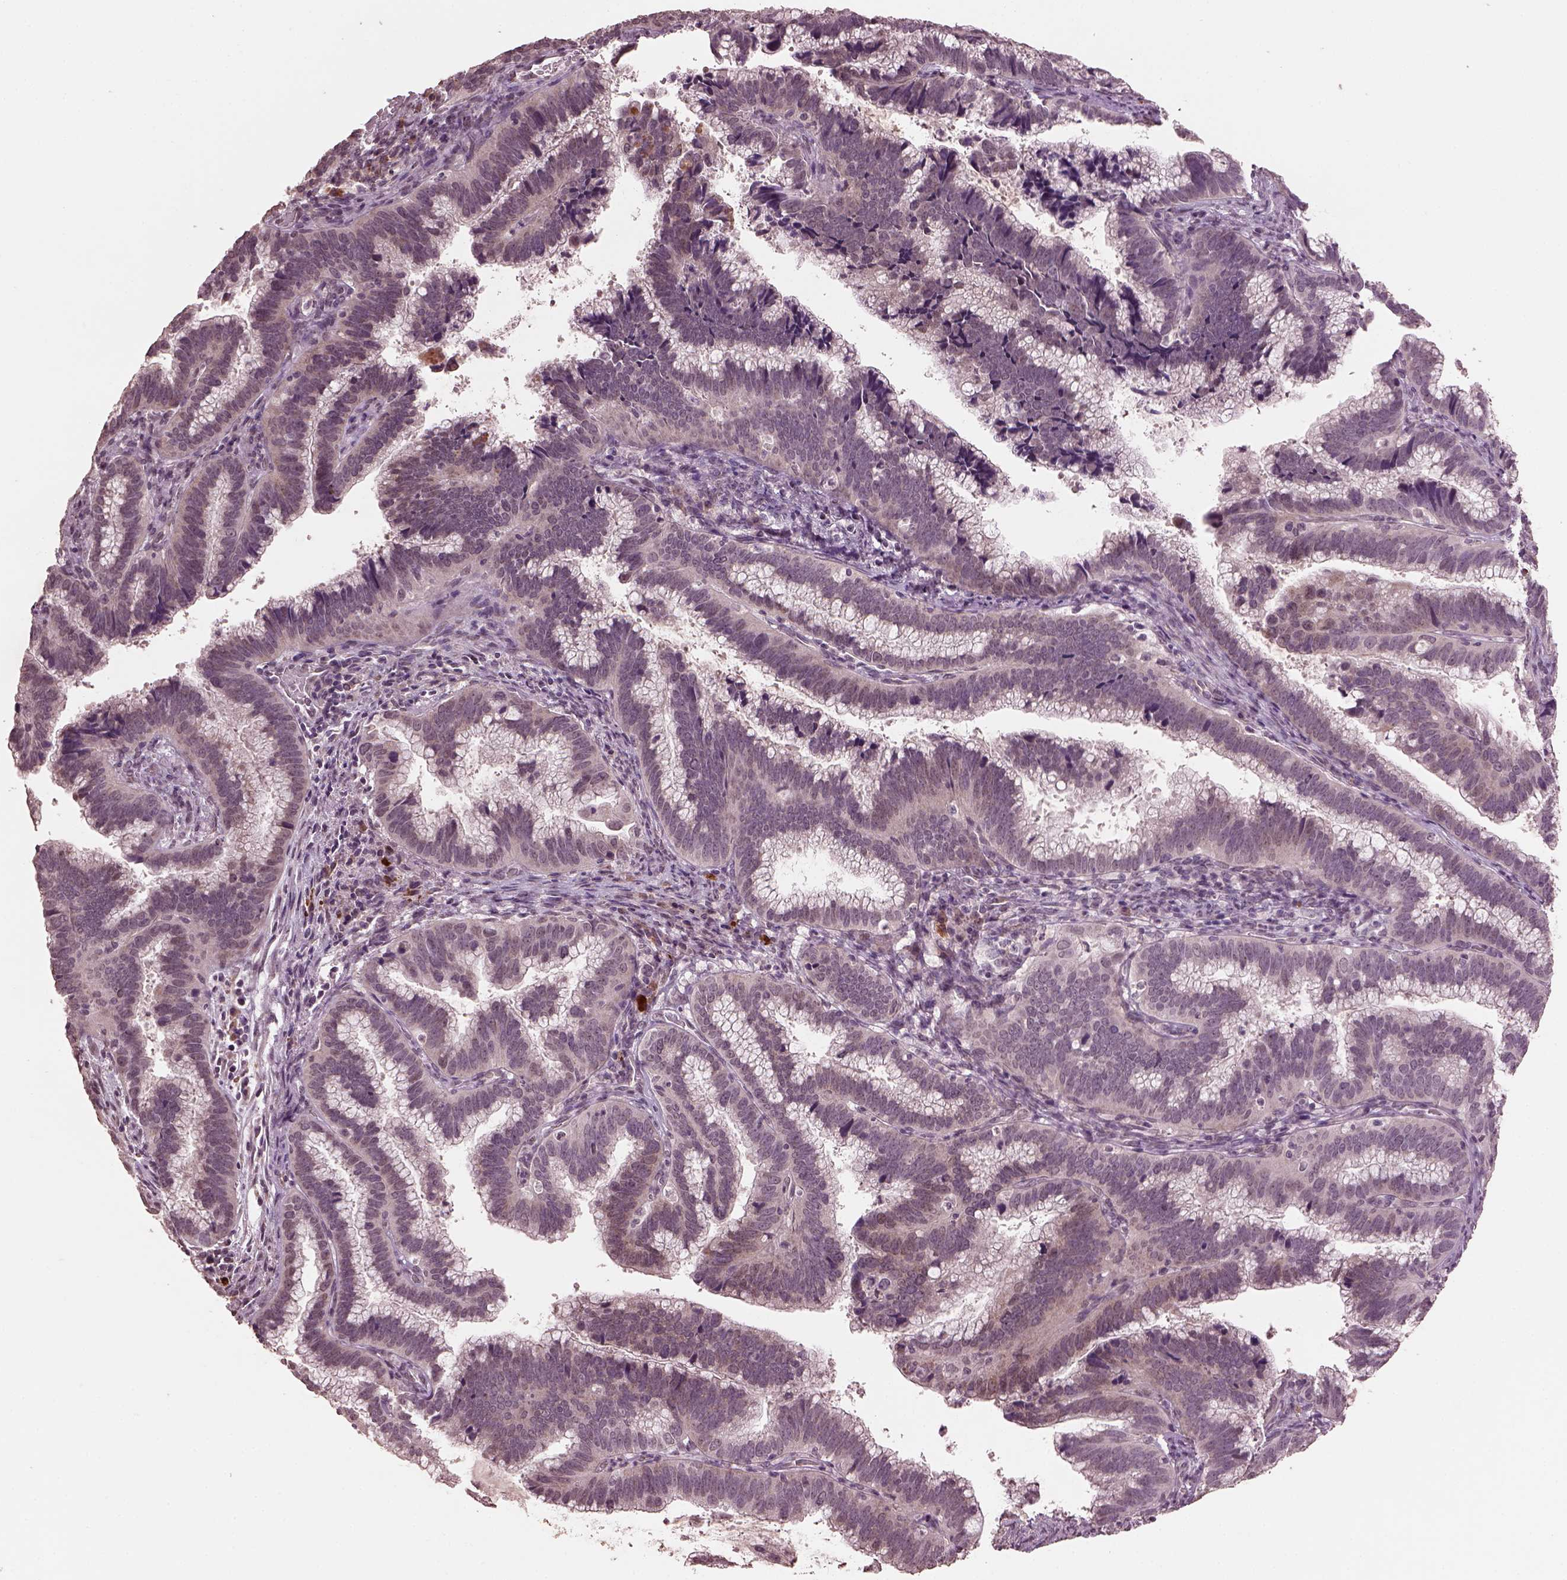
{"staining": {"intensity": "negative", "quantity": "none", "location": "none"}, "tissue": "cervical cancer", "cell_type": "Tumor cells", "image_type": "cancer", "snomed": [{"axis": "morphology", "description": "Adenocarcinoma, NOS"}, {"axis": "topography", "description": "Cervix"}], "caption": "Immunohistochemistry (IHC) image of cervical cancer (adenocarcinoma) stained for a protein (brown), which reveals no staining in tumor cells.", "gene": "IL18RAP", "patient": {"sex": "female", "age": 61}}